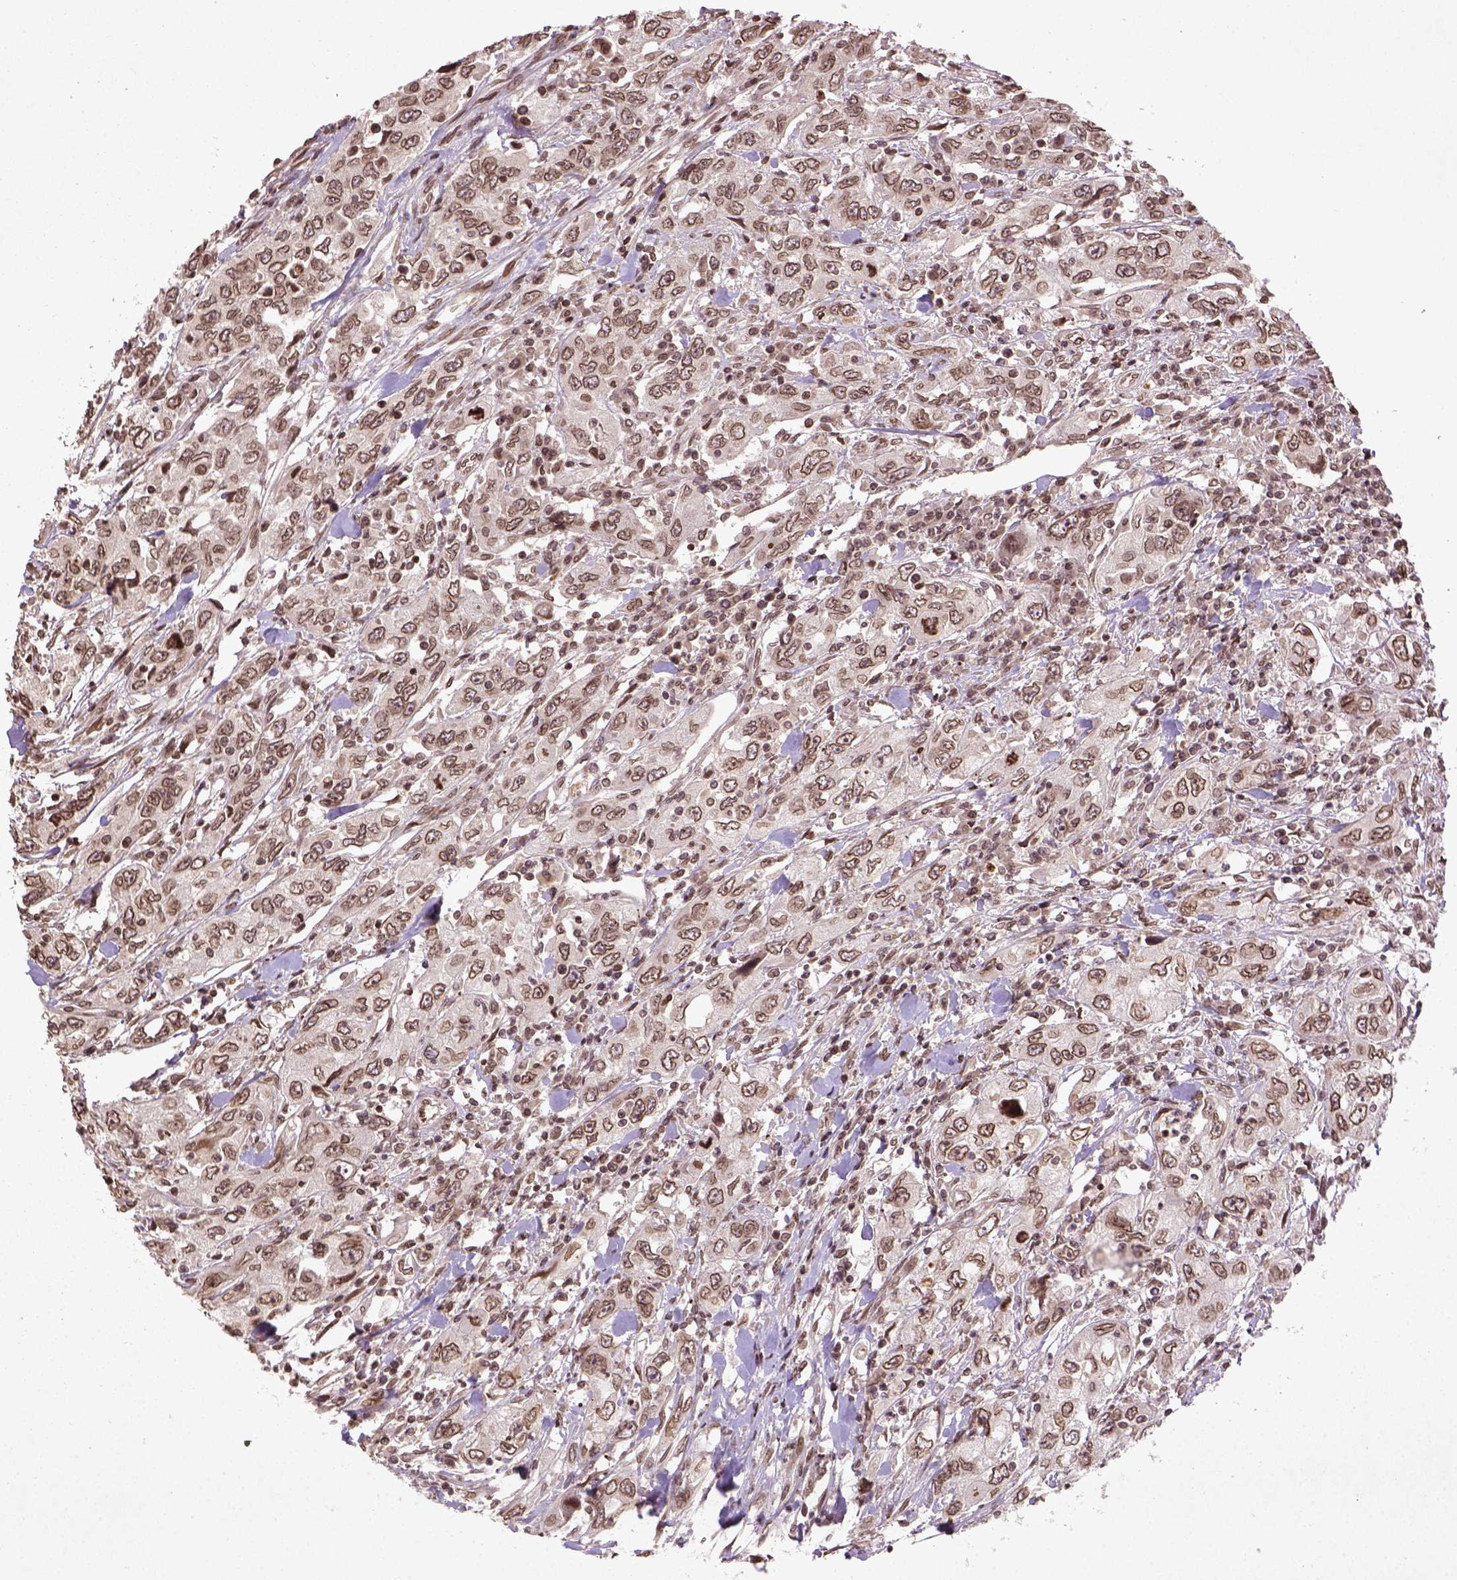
{"staining": {"intensity": "moderate", "quantity": ">75%", "location": "nuclear"}, "tissue": "urothelial cancer", "cell_type": "Tumor cells", "image_type": "cancer", "snomed": [{"axis": "morphology", "description": "Urothelial carcinoma, High grade"}, {"axis": "topography", "description": "Urinary bladder"}], "caption": "Protein staining of urothelial cancer tissue reveals moderate nuclear staining in approximately >75% of tumor cells.", "gene": "BANF1", "patient": {"sex": "male", "age": 76}}